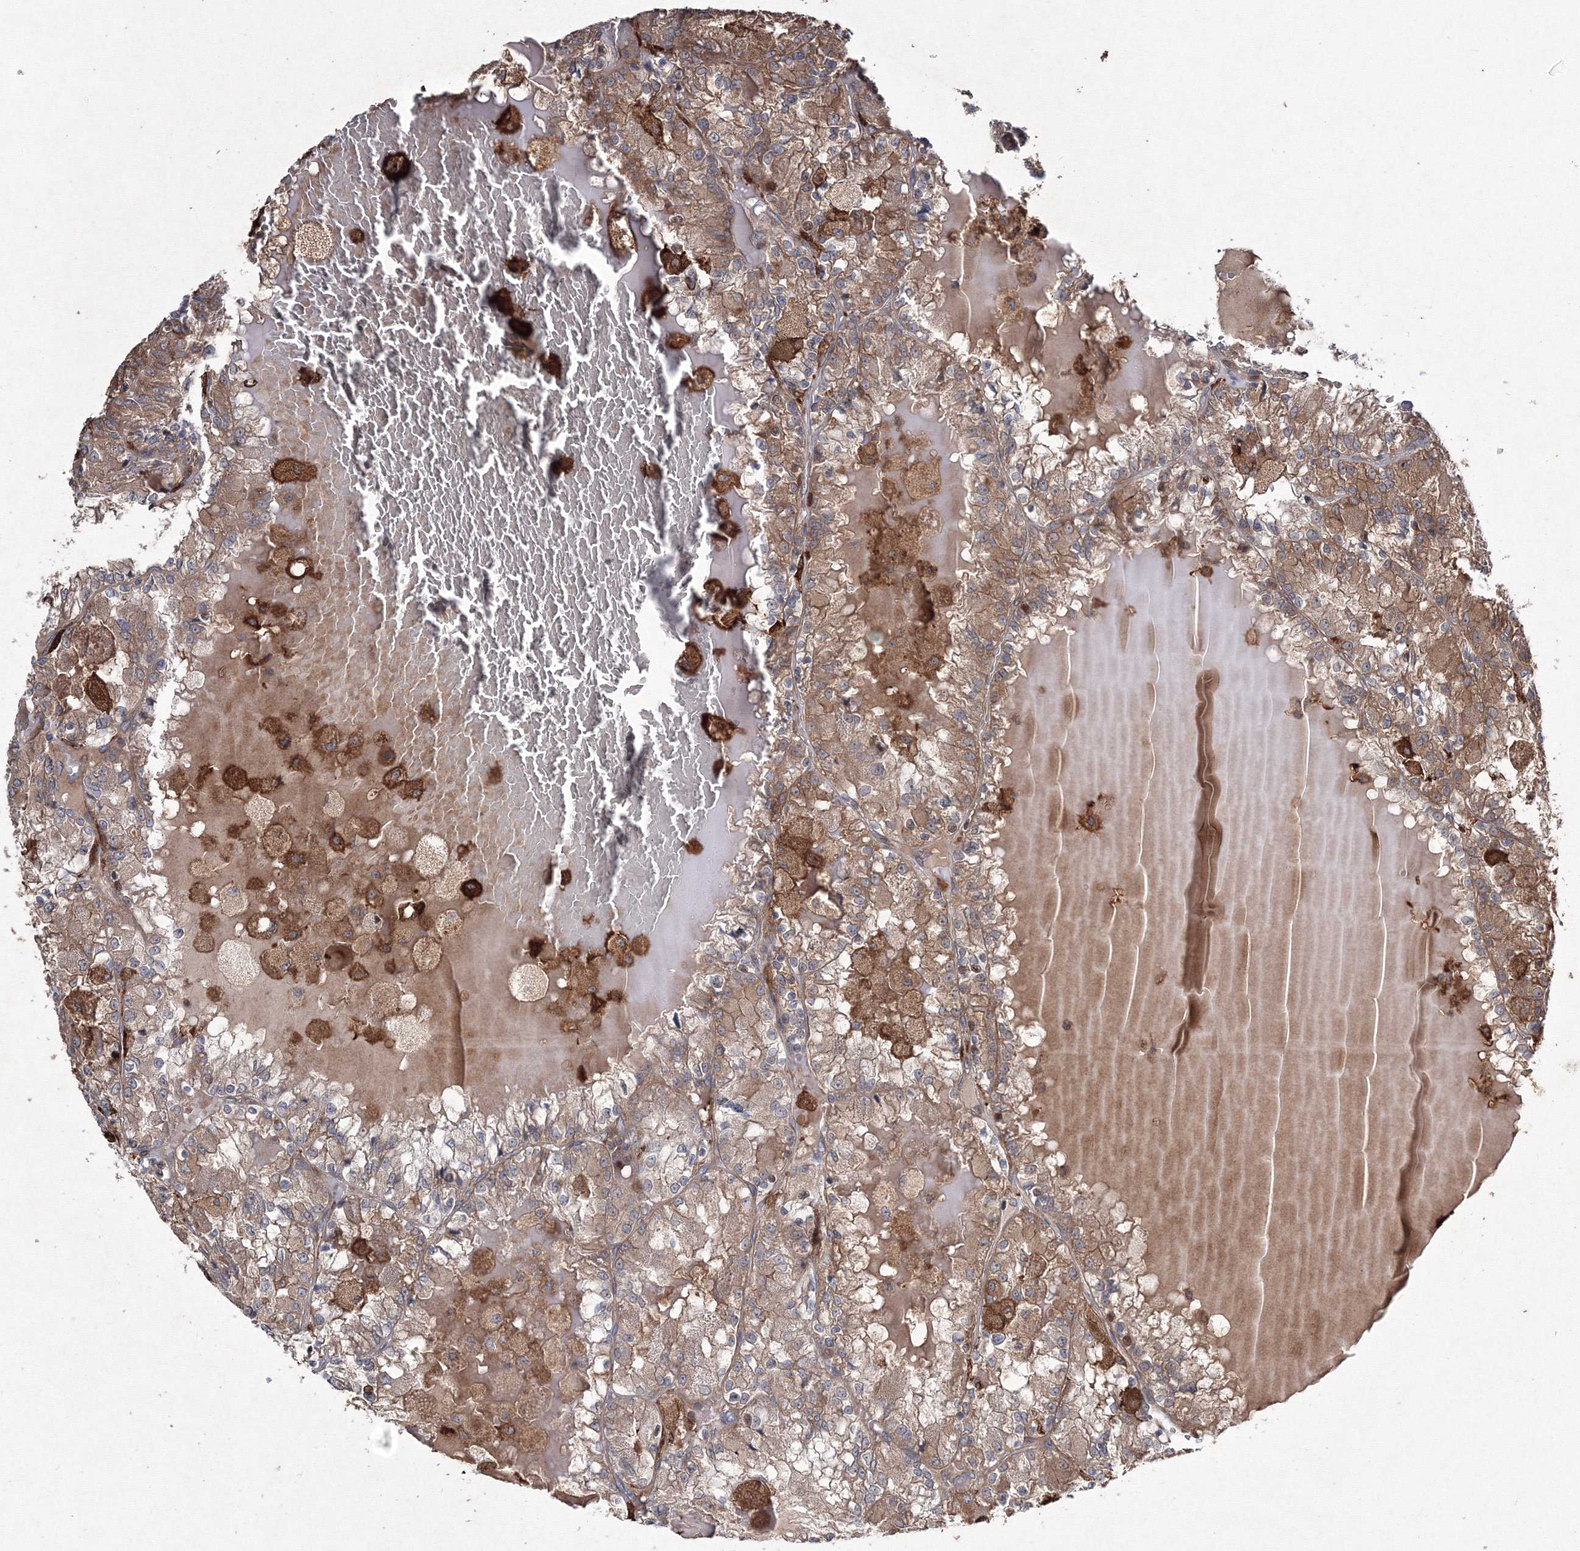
{"staining": {"intensity": "moderate", "quantity": ">75%", "location": "cytoplasmic/membranous"}, "tissue": "renal cancer", "cell_type": "Tumor cells", "image_type": "cancer", "snomed": [{"axis": "morphology", "description": "Adenocarcinoma, NOS"}, {"axis": "topography", "description": "Kidney"}], "caption": "Renal adenocarcinoma was stained to show a protein in brown. There is medium levels of moderate cytoplasmic/membranous staining in about >75% of tumor cells.", "gene": "RANBP3L", "patient": {"sex": "female", "age": 56}}